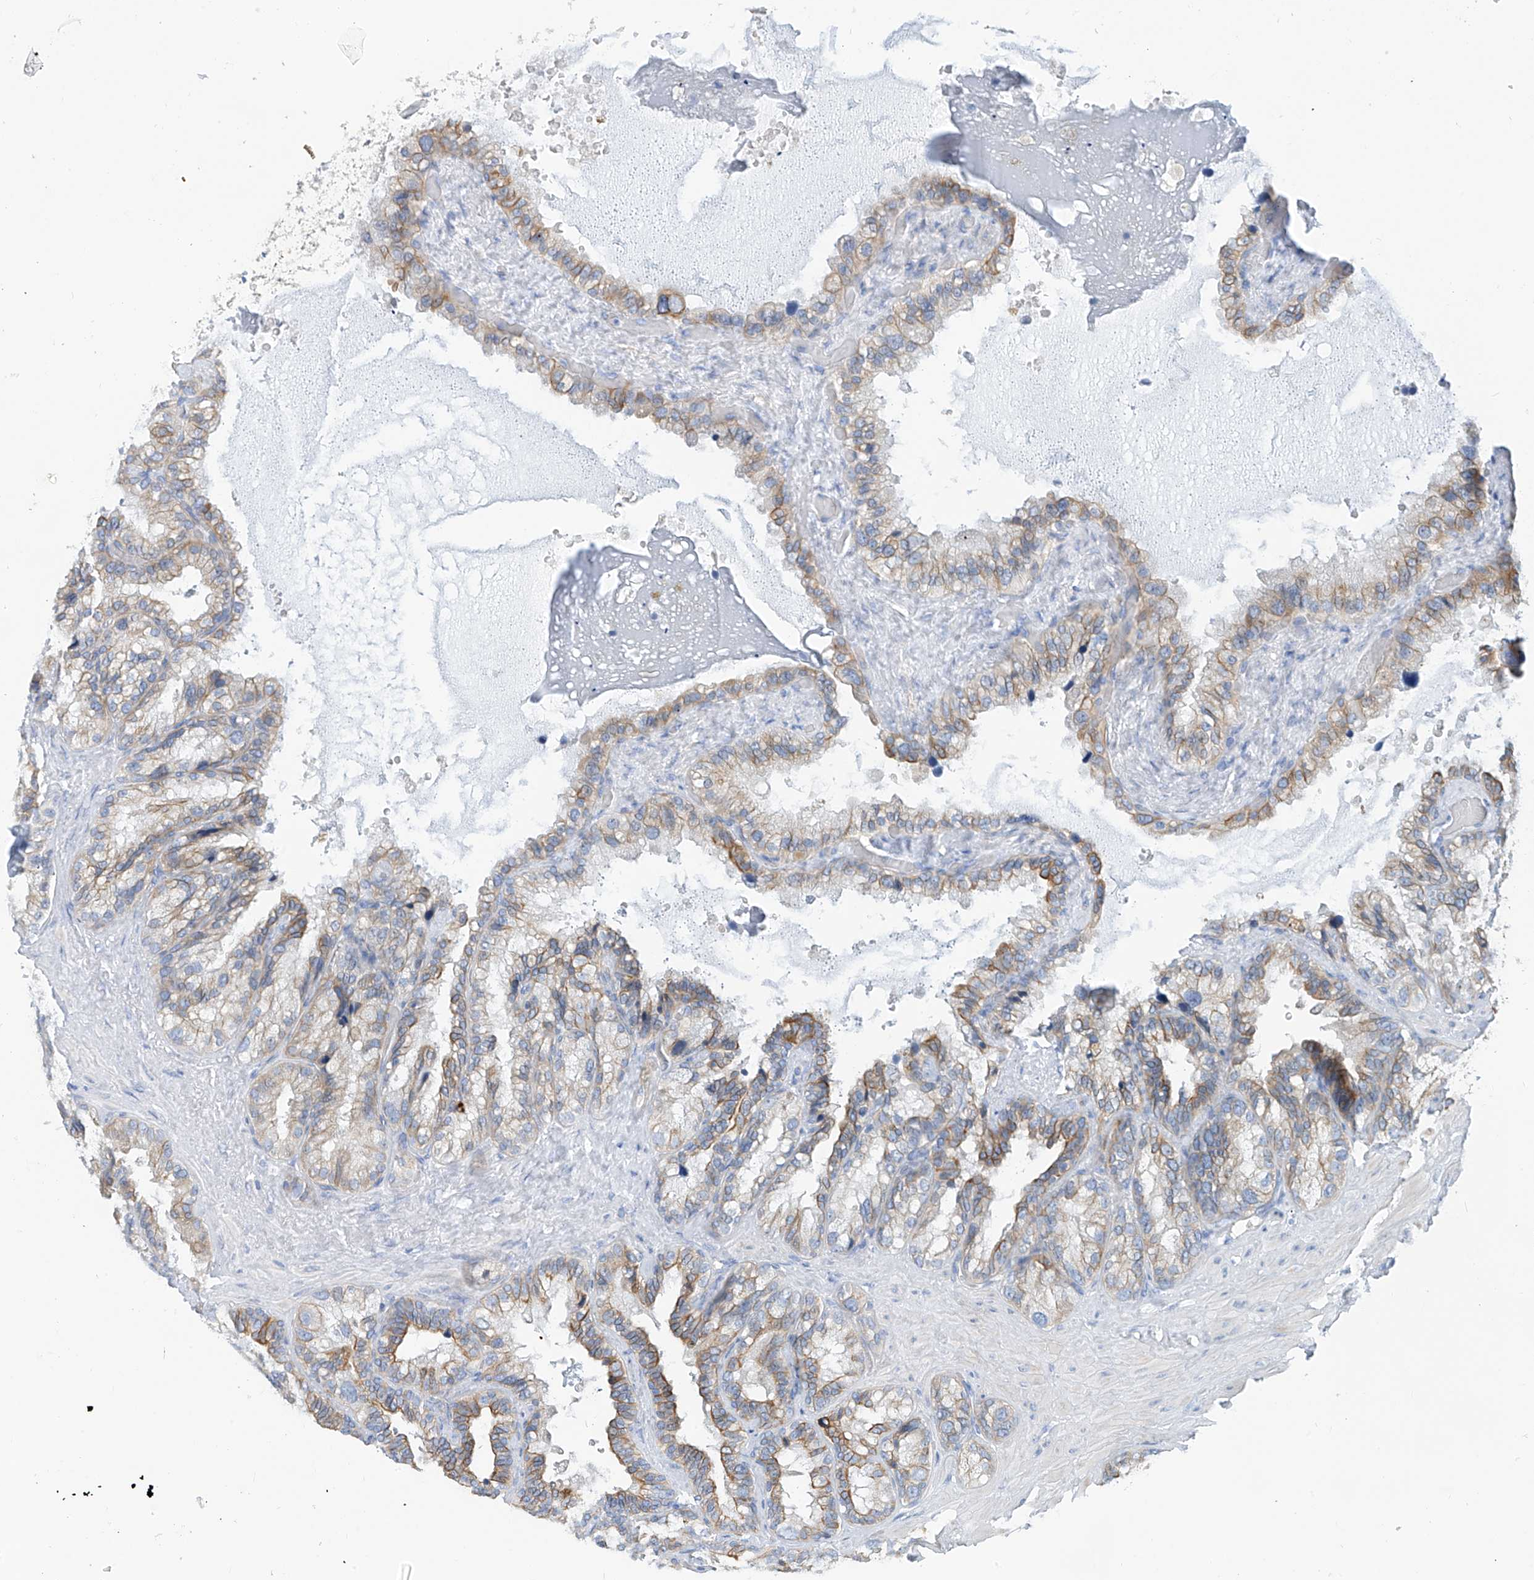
{"staining": {"intensity": "moderate", "quantity": "<25%", "location": "cytoplasmic/membranous"}, "tissue": "seminal vesicle", "cell_type": "Glandular cells", "image_type": "normal", "snomed": [{"axis": "morphology", "description": "Normal tissue, NOS"}, {"axis": "topography", "description": "Prostate"}, {"axis": "topography", "description": "Seminal veicle"}], "caption": "DAB (3,3'-diaminobenzidine) immunohistochemical staining of unremarkable seminal vesicle shows moderate cytoplasmic/membranous protein staining in about <25% of glandular cells. (DAB (3,3'-diaminobenzidine) IHC with brightfield microscopy, high magnification).", "gene": "PIK3C2B", "patient": {"sex": "male", "age": 68}}